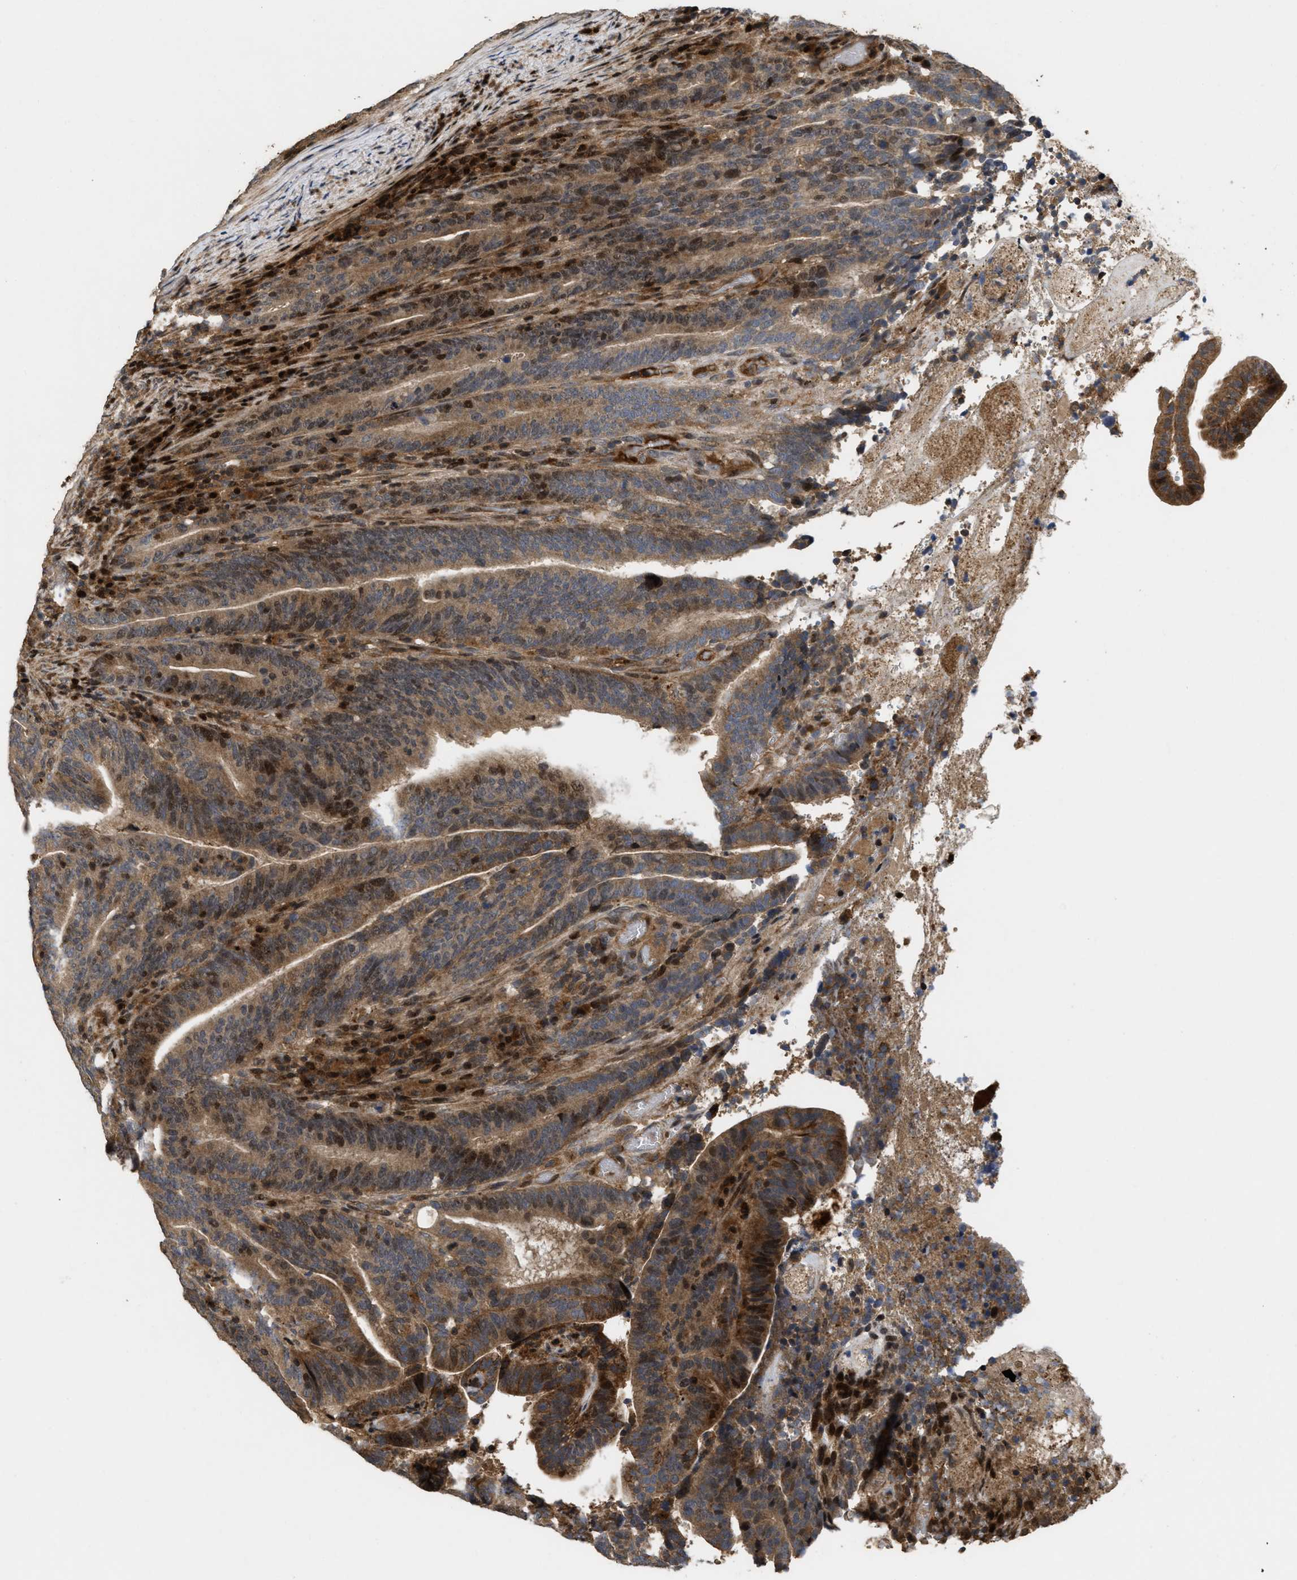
{"staining": {"intensity": "moderate", "quantity": ">75%", "location": "cytoplasmic/membranous,nuclear"}, "tissue": "colorectal cancer", "cell_type": "Tumor cells", "image_type": "cancer", "snomed": [{"axis": "morphology", "description": "Adenocarcinoma, NOS"}, {"axis": "topography", "description": "Colon"}], "caption": "An image showing moderate cytoplasmic/membranous and nuclear positivity in approximately >75% of tumor cells in adenocarcinoma (colorectal), as visualized by brown immunohistochemical staining.", "gene": "CBR3", "patient": {"sex": "female", "age": 66}}